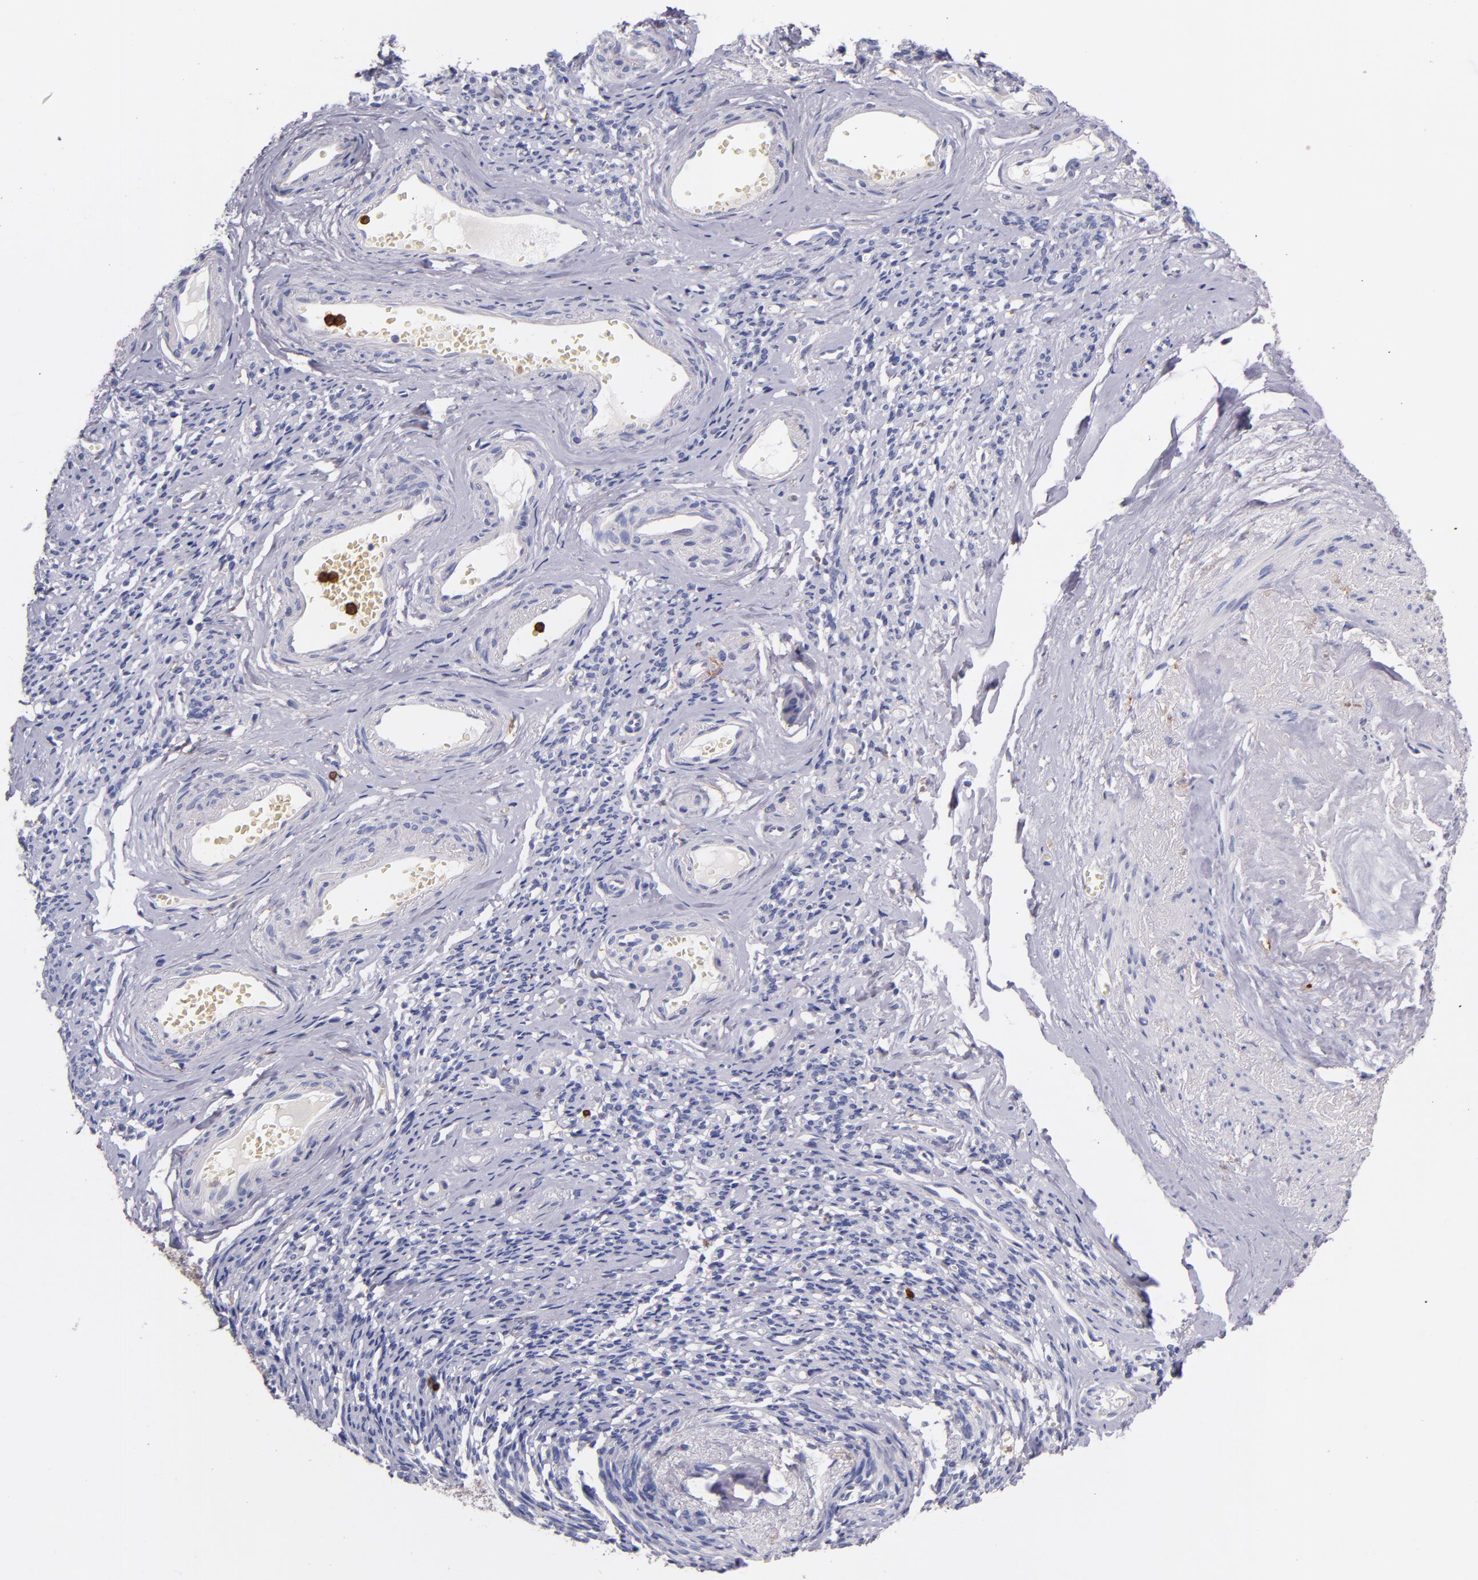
{"staining": {"intensity": "negative", "quantity": "none", "location": "none"}, "tissue": "endometrial cancer", "cell_type": "Tumor cells", "image_type": "cancer", "snomed": [{"axis": "morphology", "description": "Adenocarcinoma, NOS"}, {"axis": "topography", "description": "Endometrium"}], "caption": "An IHC photomicrograph of adenocarcinoma (endometrial) is shown. There is no staining in tumor cells of adenocarcinoma (endometrial).", "gene": "C5AR1", "patient": {"sex": "female", "age": 75}}